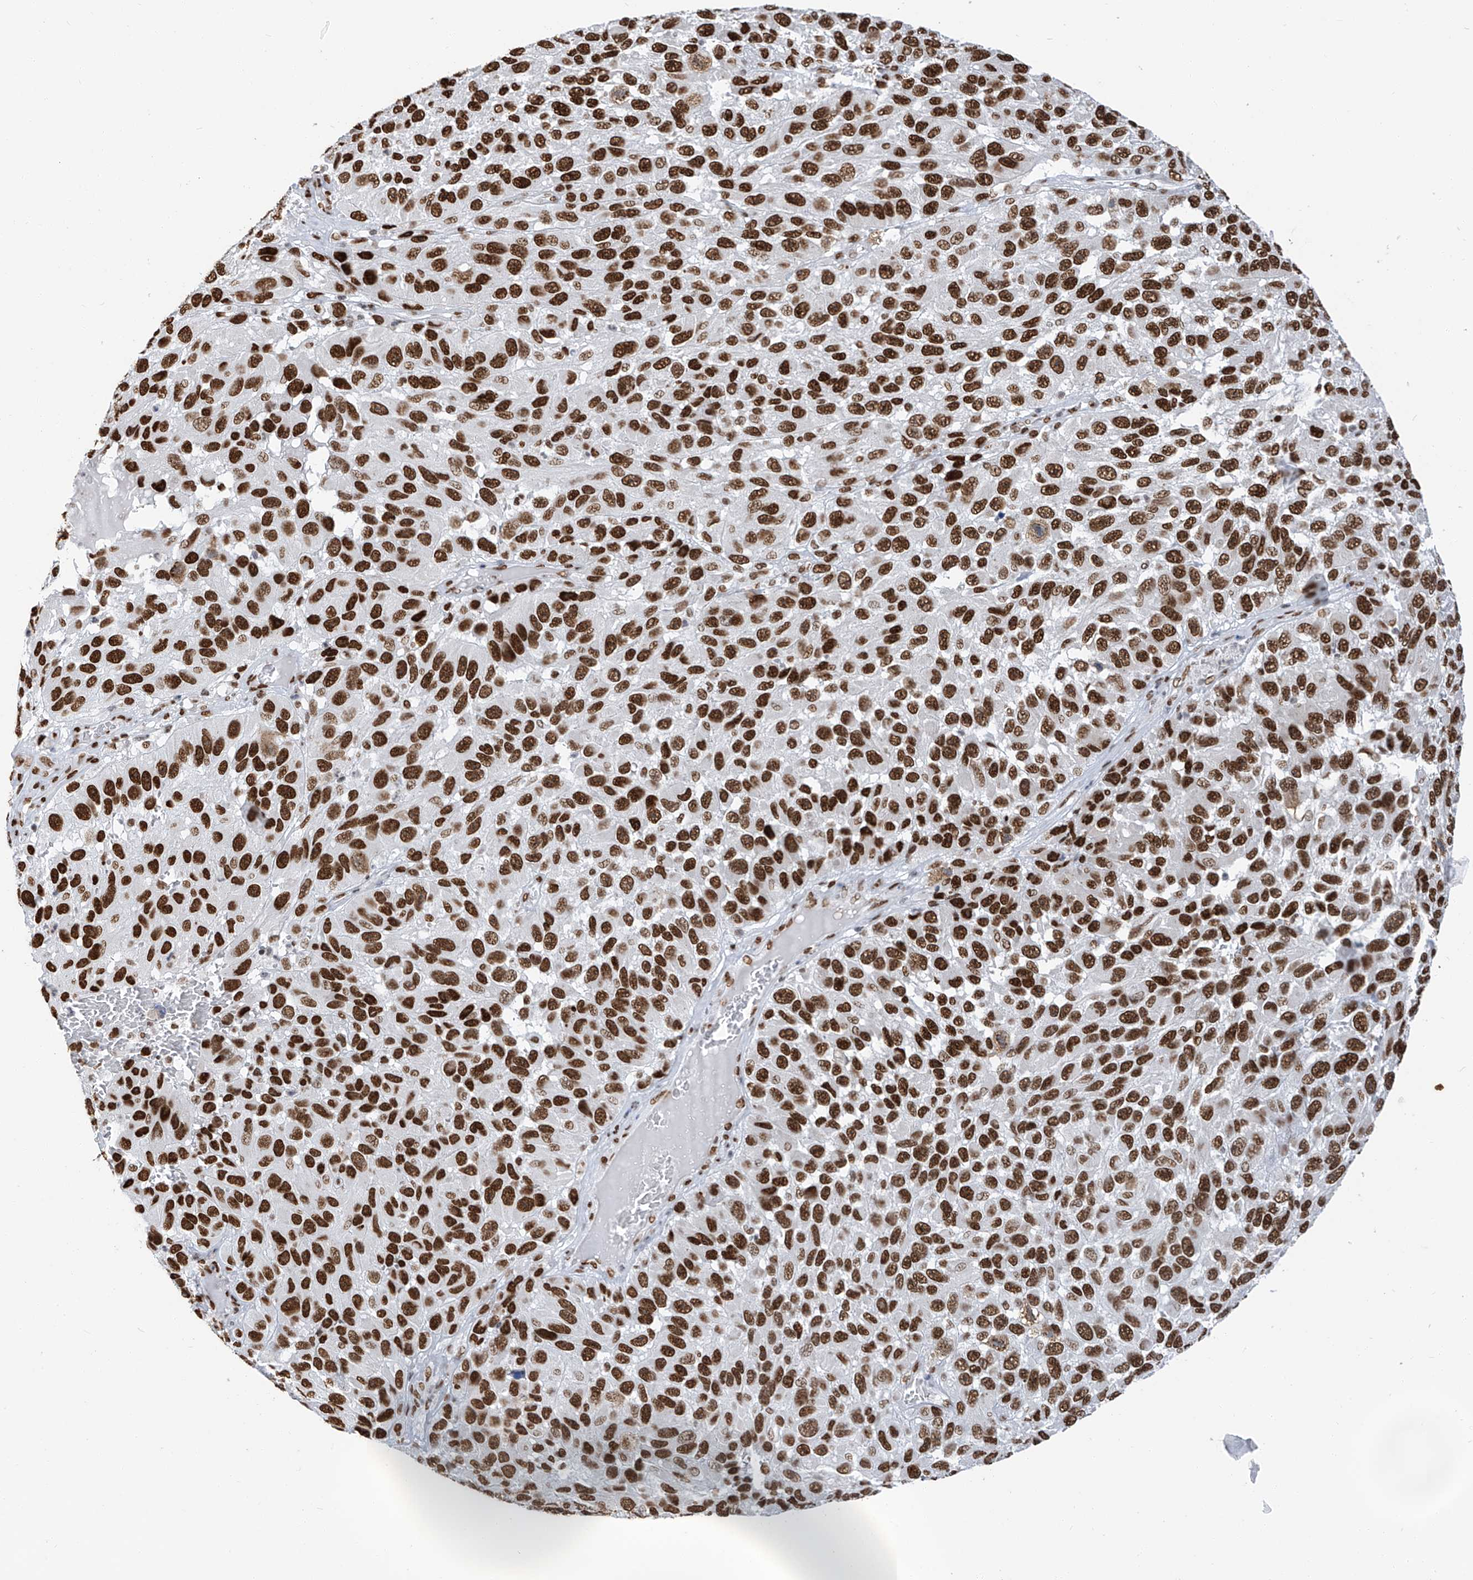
{"staining": {"intensity": "strong", "quantity": ">75%", "location": "nuclear"}, "tissue": "melanoma", "cell_type": "Tumor cells", "image_type": "cancer", "snomed": [{"axis": "morphology", "description": "Malignant melanoma, NOS"}, {"axis": "topography", "description": "Skin"}], "caption": "Immunohistochemistry (IHC) (DAB) staining of malignant melanoma displays strong nuclear protein expression in approximately >75% of tumor cells.", "gene": "KHSRP", "patient": {"sex": "female", "age": 96}}